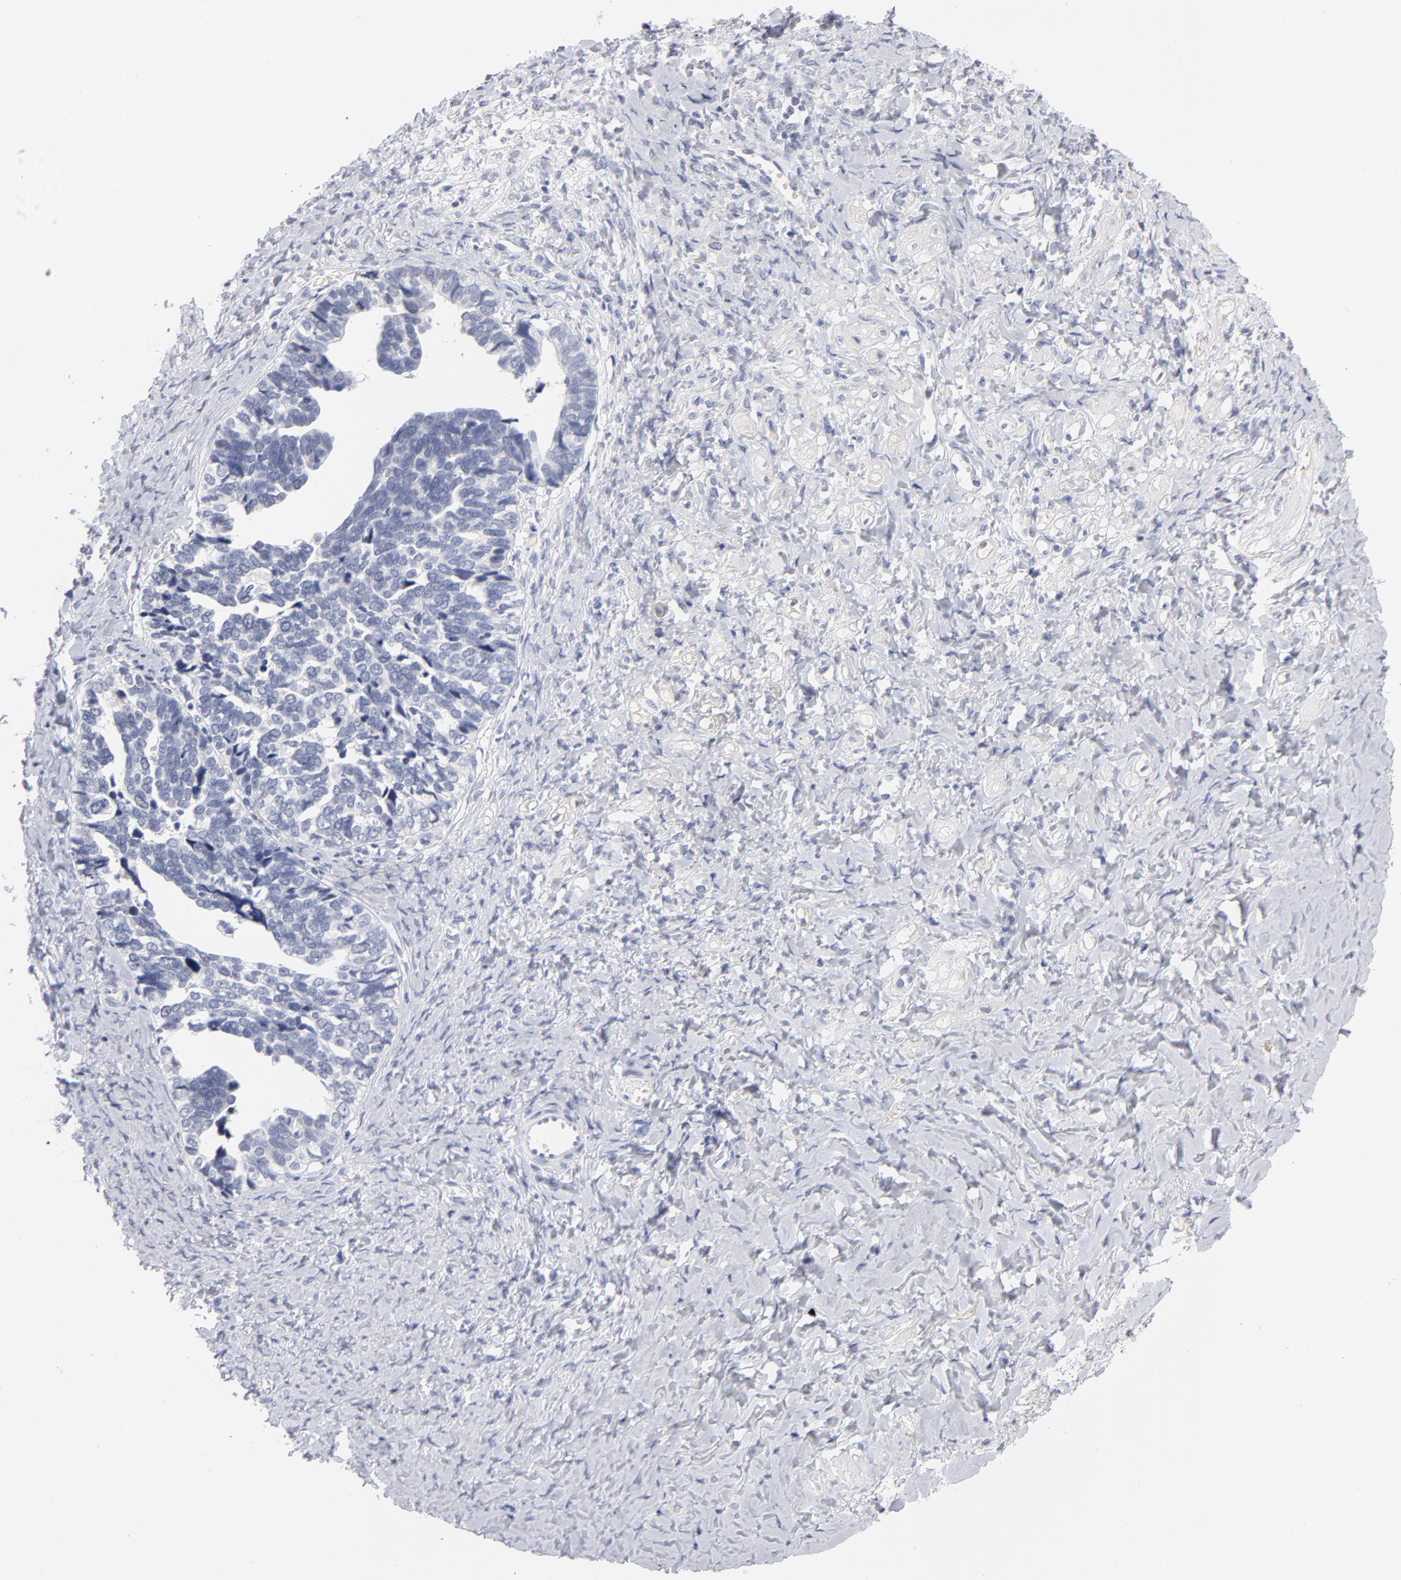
{"staining": {"intensity": "negative", "quantity": "none", "location": "none"}, "tissue": "ovarian cancer", "cell_type": "Tumor cells", "image_type": "cancer", "snomed": [{"axis": "morphology", "description": "Cystadenocarcinoma, serous, NOS"}, {"axis": "topography", "description": "Ovary"}], "caption": "This is an immunohistochemistry (IHC) image of ovarian serous cystadenocarcinoma. There is no expression in tumor cells.", "gene": "KHNYN", "patient": {"sex": "female", "age": 77}}